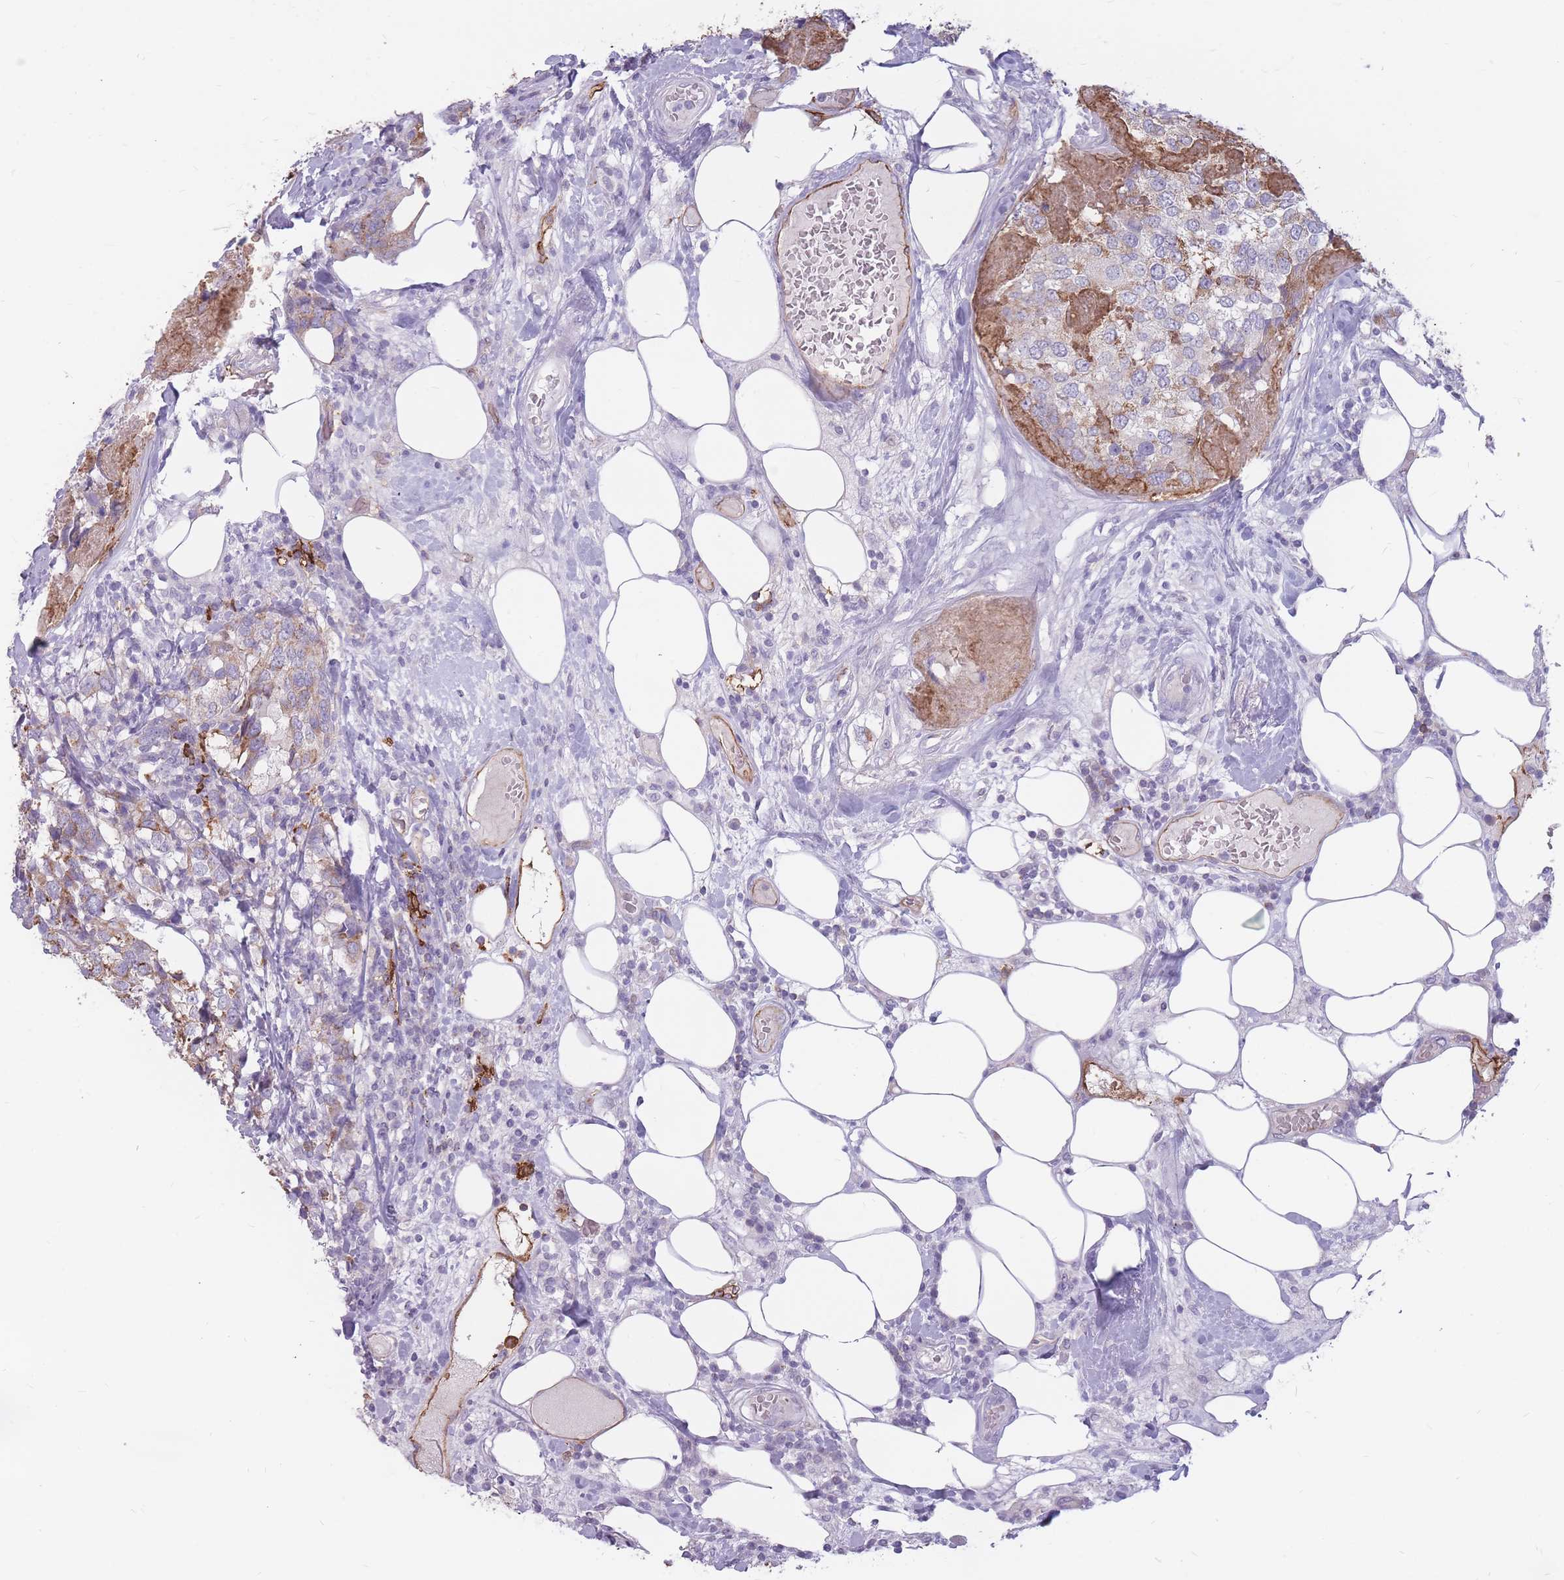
{"staining": {"intensity": "weak", "quantity": "<25%", "location": "cytoplasmic/membranous"}, "tissue": "breast cancer", "cell_type": "Tumor cells", "image_type": "cancer", "snomed": [{"axis": "morphology", "description": "Lobular carcinoma"}, {"axis": "topography", "description": "Breast"}], "caption": "This is an immunohistochemistry (IHC) image of breast cancer. There is no staining in tumor cells.", "gene": "GNA11", "patient": {"sex": "female", "age": 59}}